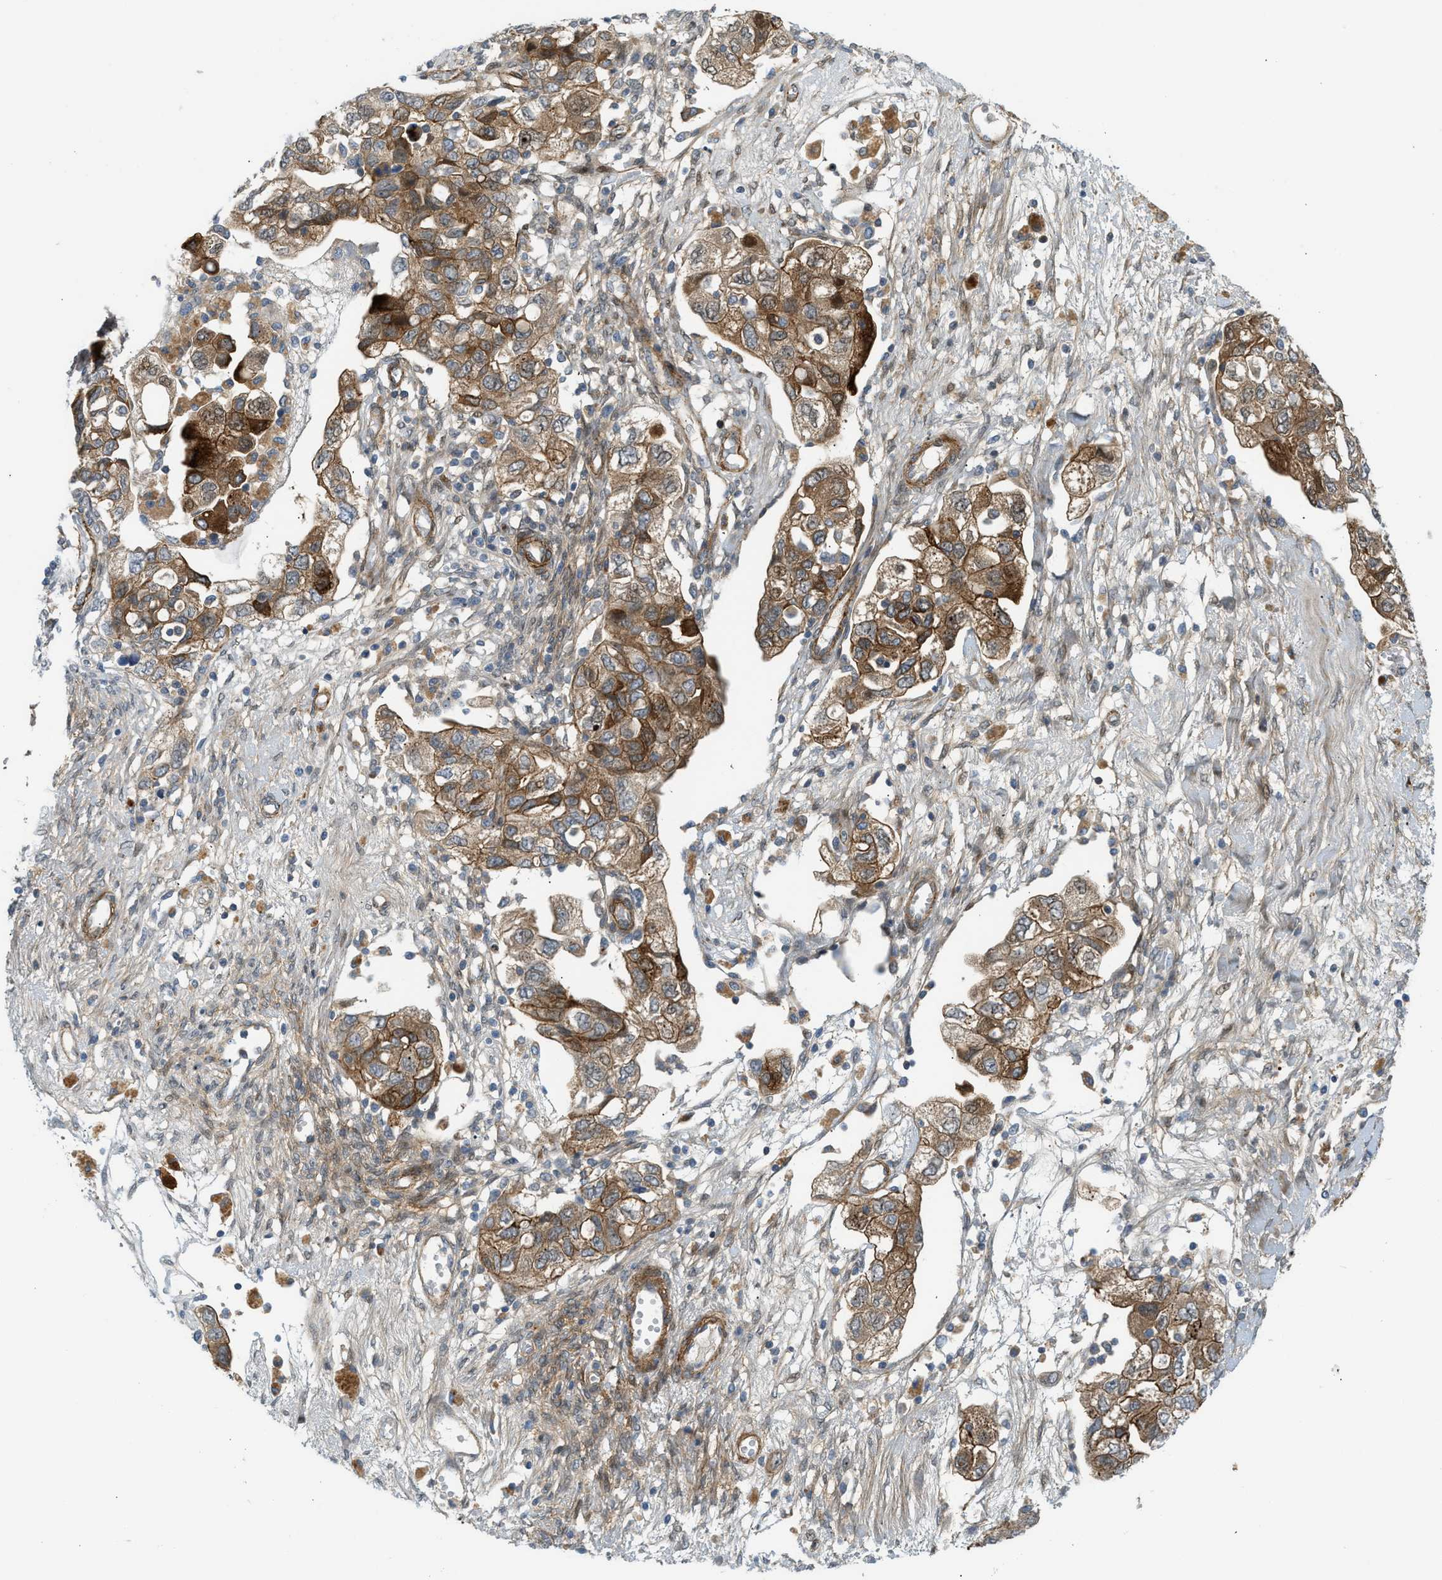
{"staining": {"intensity": "moderate", "quantity": ">75%", "location": "cytoplasmic/membranous"}, "tissue": "ovarian cancer", "cell_type": "Tumor cells", "image_type": "cancer", "snomed": [{"axis": "morphology", "description": "Carcinoma, NOS"}, {"axis": "morphology", "description": "Cystadenocarcinoma, serous, NOS"}, {"axis": "topography", "description": "Ovary"}], "caption": "Ovarian cancer was stained to show a protein in brown. There is medium levels of moderate cytoplasmic/membranous positivity in approximately >75% of tumor cells.", "gene": "EDNRA", "patient": {"sex": "female", "age": 69}}